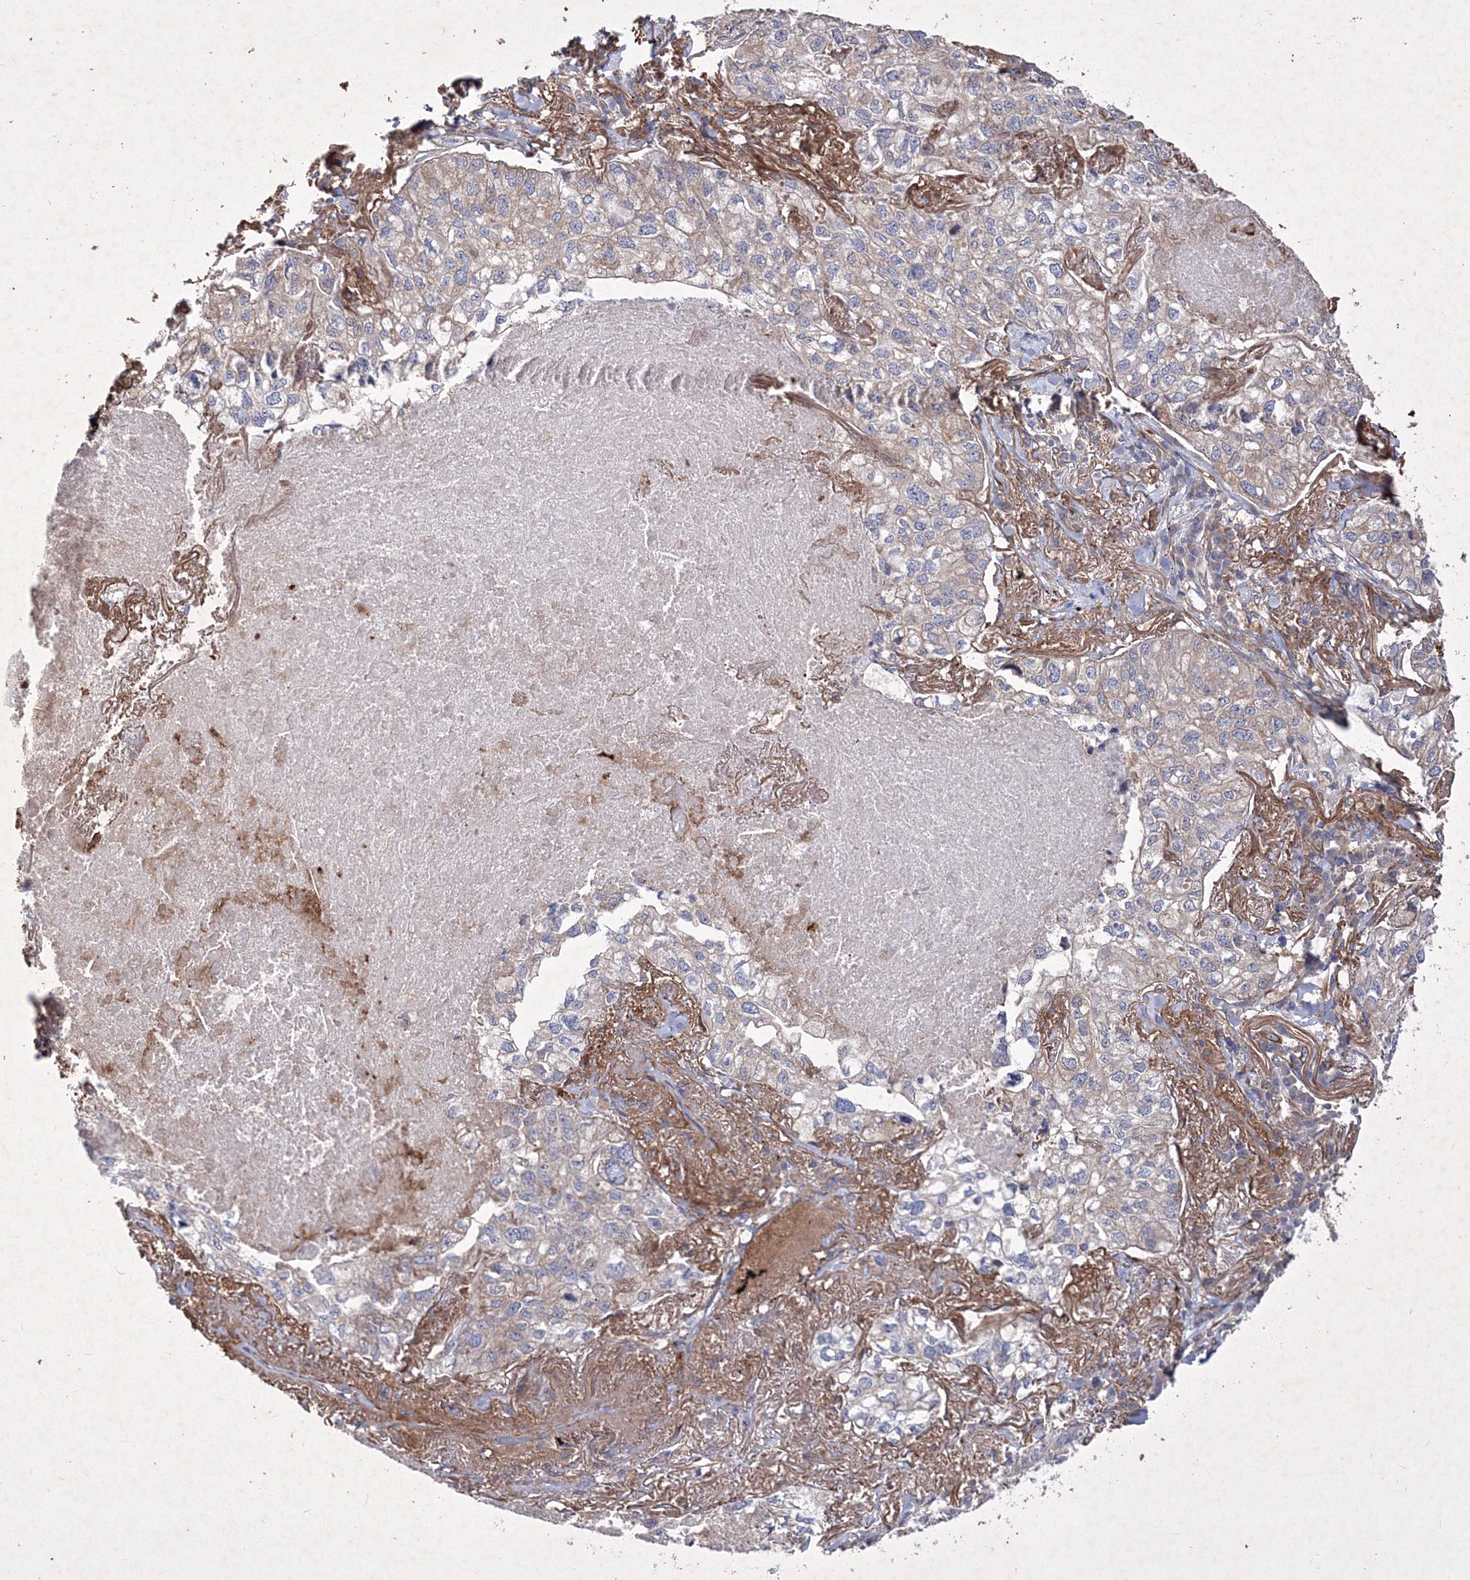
{"staining": {"intensity": "weak", "quantity": "<25%", "location": "cytoplasmic/membranous"}, "tissue": "lung cancer", "cell_type": "Tumor cells", "image_type": "cancer", "snomed": [{"axis": "morphology", "description": "Adenocarcinoma, NOS"}, {"axis": "topography", "description": "Lung"}], "caption": "A photomicrograph of human lung cancer (adenocarcinoma) is negative for staining in tumor cells. (DAB immunohistochemistry visualized using brightfield microscopy, high magnification).", "gene": "SNX18", "patient": {"sex": "male", "age": 65}}